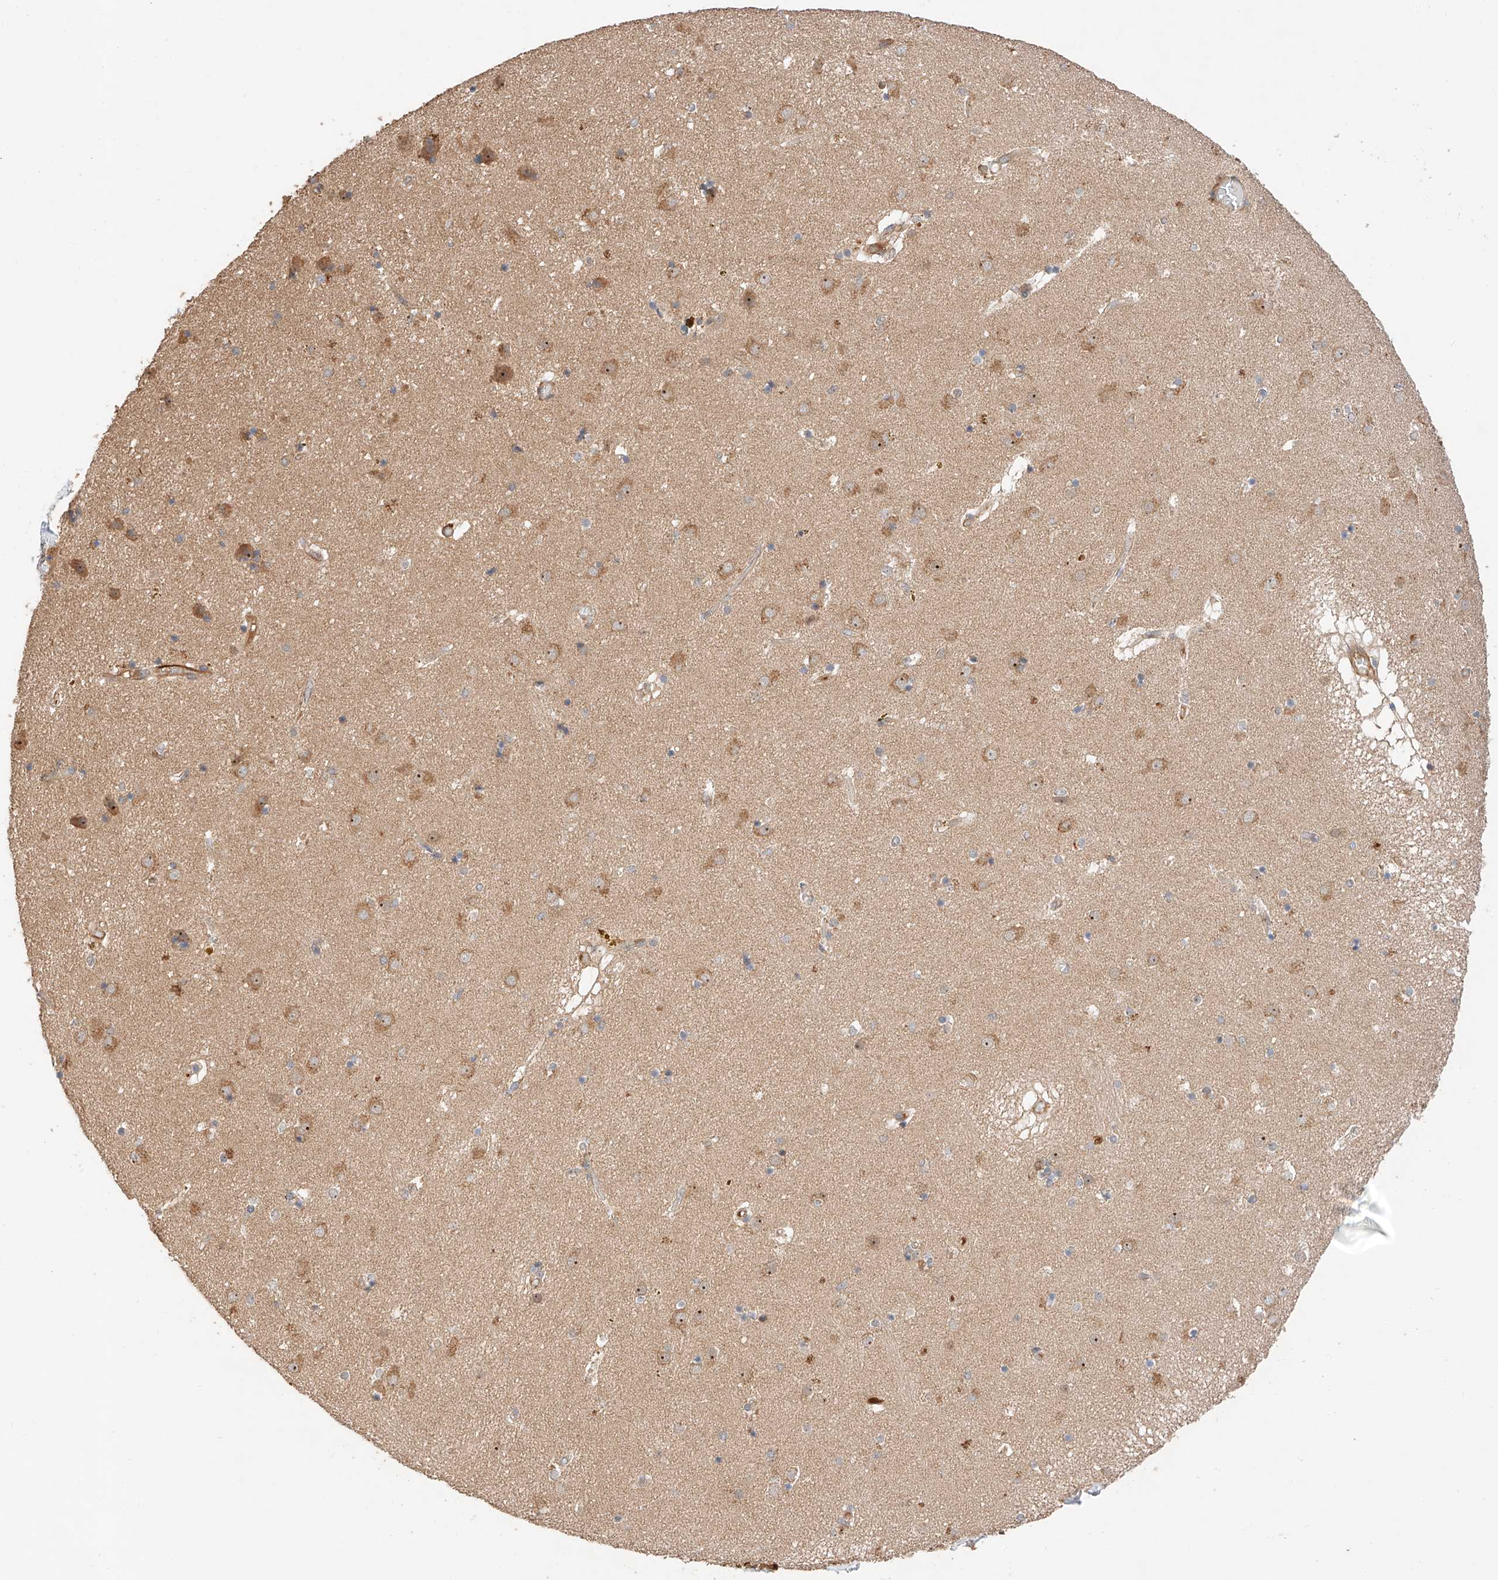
{"staining": {"intensity": "negative", "quantity": "none", "location": "none"}, "tissue": "caudate", "cell_type": "Glial cells", "image_type": "normal", "snomed": [{"axis": "morphology", "description": "Normal tissue, NOS"}, {"axis": "topography", "description": "Lateral ventricle wall"}], "caption": "Immunohistochemical staining of normal caudate demonstrates no significant staining in glial cells.", "gene": "RAB23", "patient": {"sex": "male", "age": 70}}